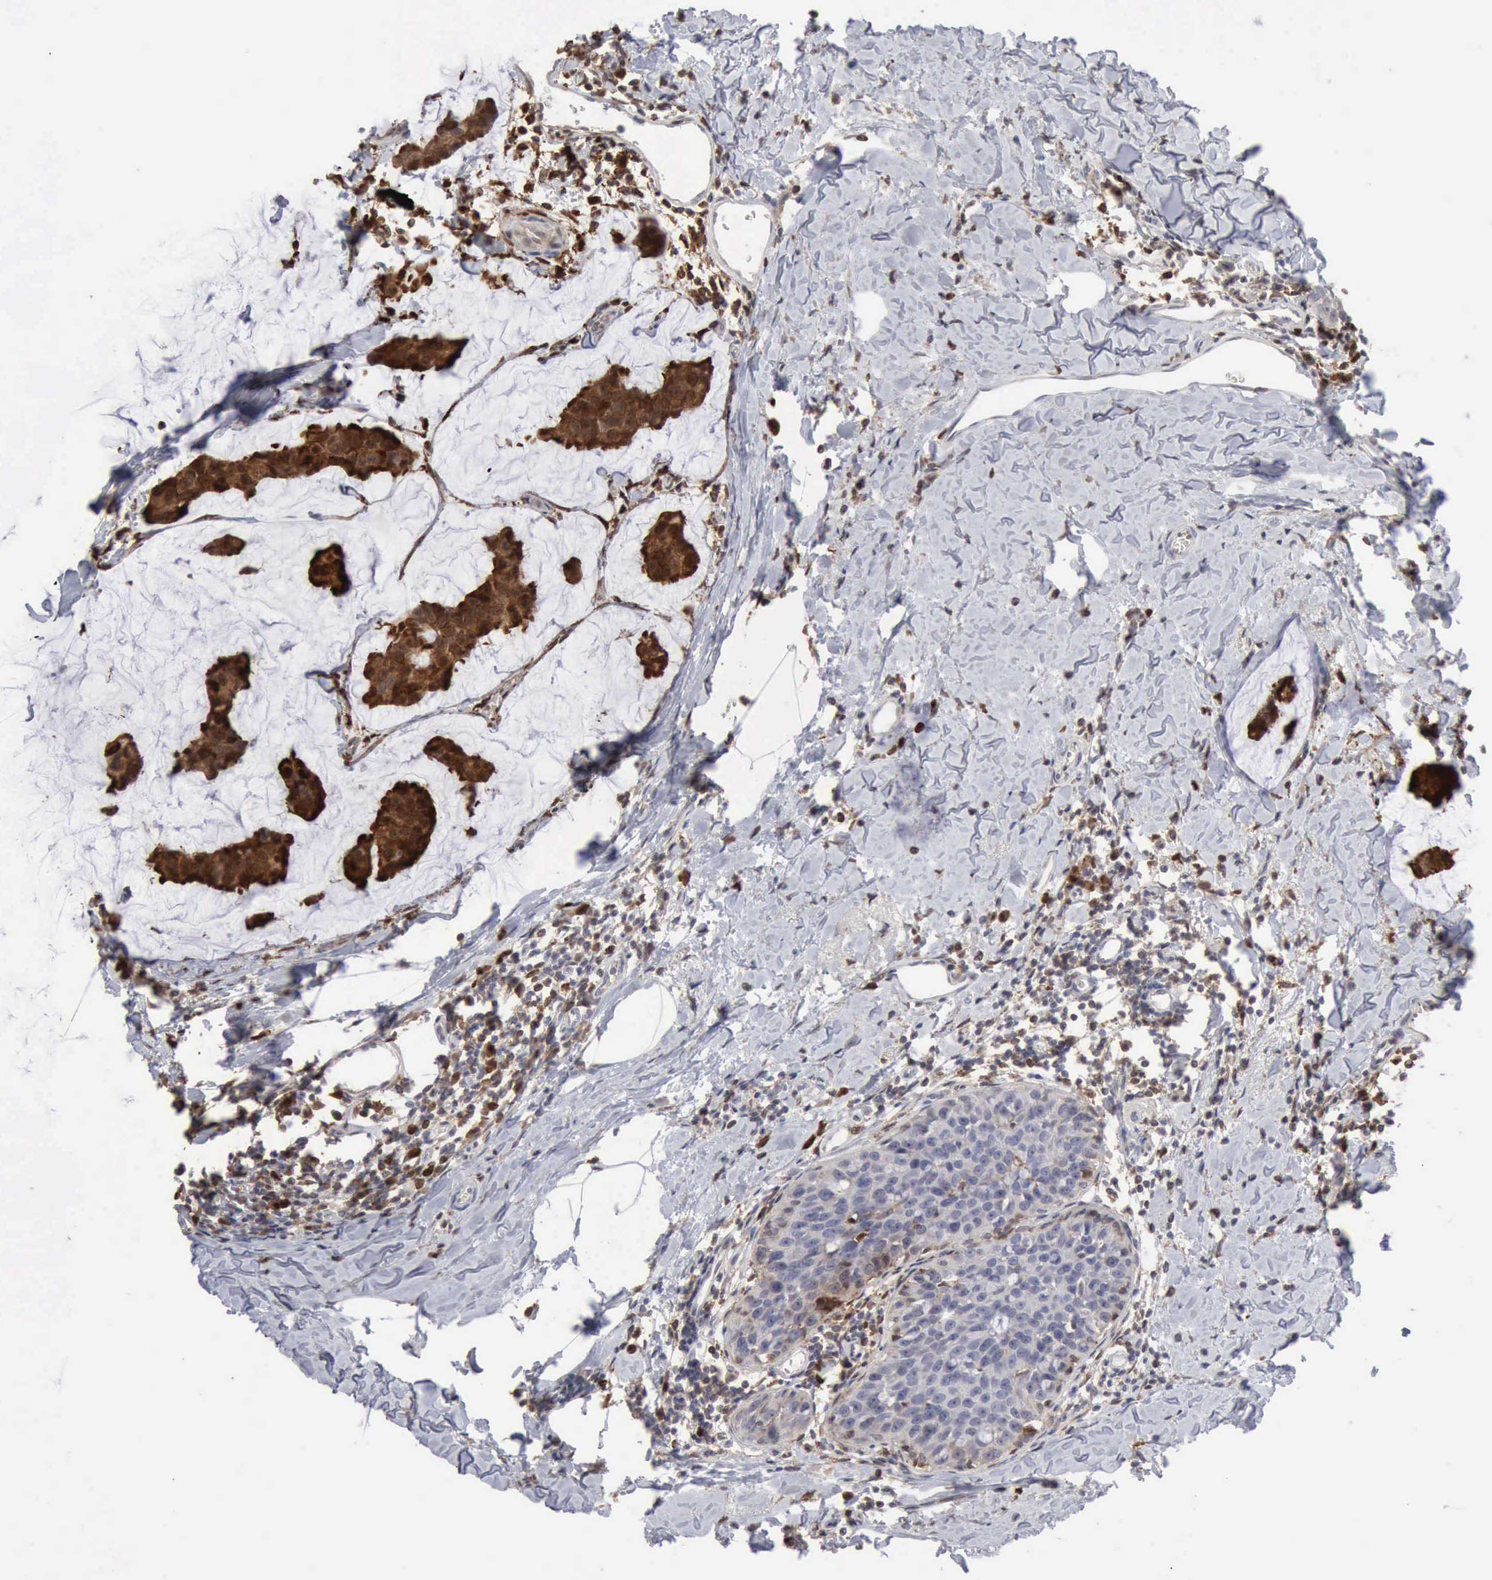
{"staining": {"intensity": "strong", "quantity": "25%-75%", "location": "cytoplasmic/membranous,nuclear"}, "tissue": "breast cancer", "cell_type": "Tumor cells", "image_type": "cancer", "snomed": [{"axis": "morphology", "description": "Normal tissue, NOS"}, {"axis": "morphology", "description": "Duct carcinoma"}, {"axis": "topography", "description": "Breast"}], "caption": "Immunohistochemistry (IHC) photomicrograph of breast cancer stained for a protein (brown), which demonstrates high levels of strong cytoplasmic/membranous and nuclear positivity in approximately 25%-75% of tumor cells.", "gene": "STAT1", "patient": {"sex": "female", "age": 50}}